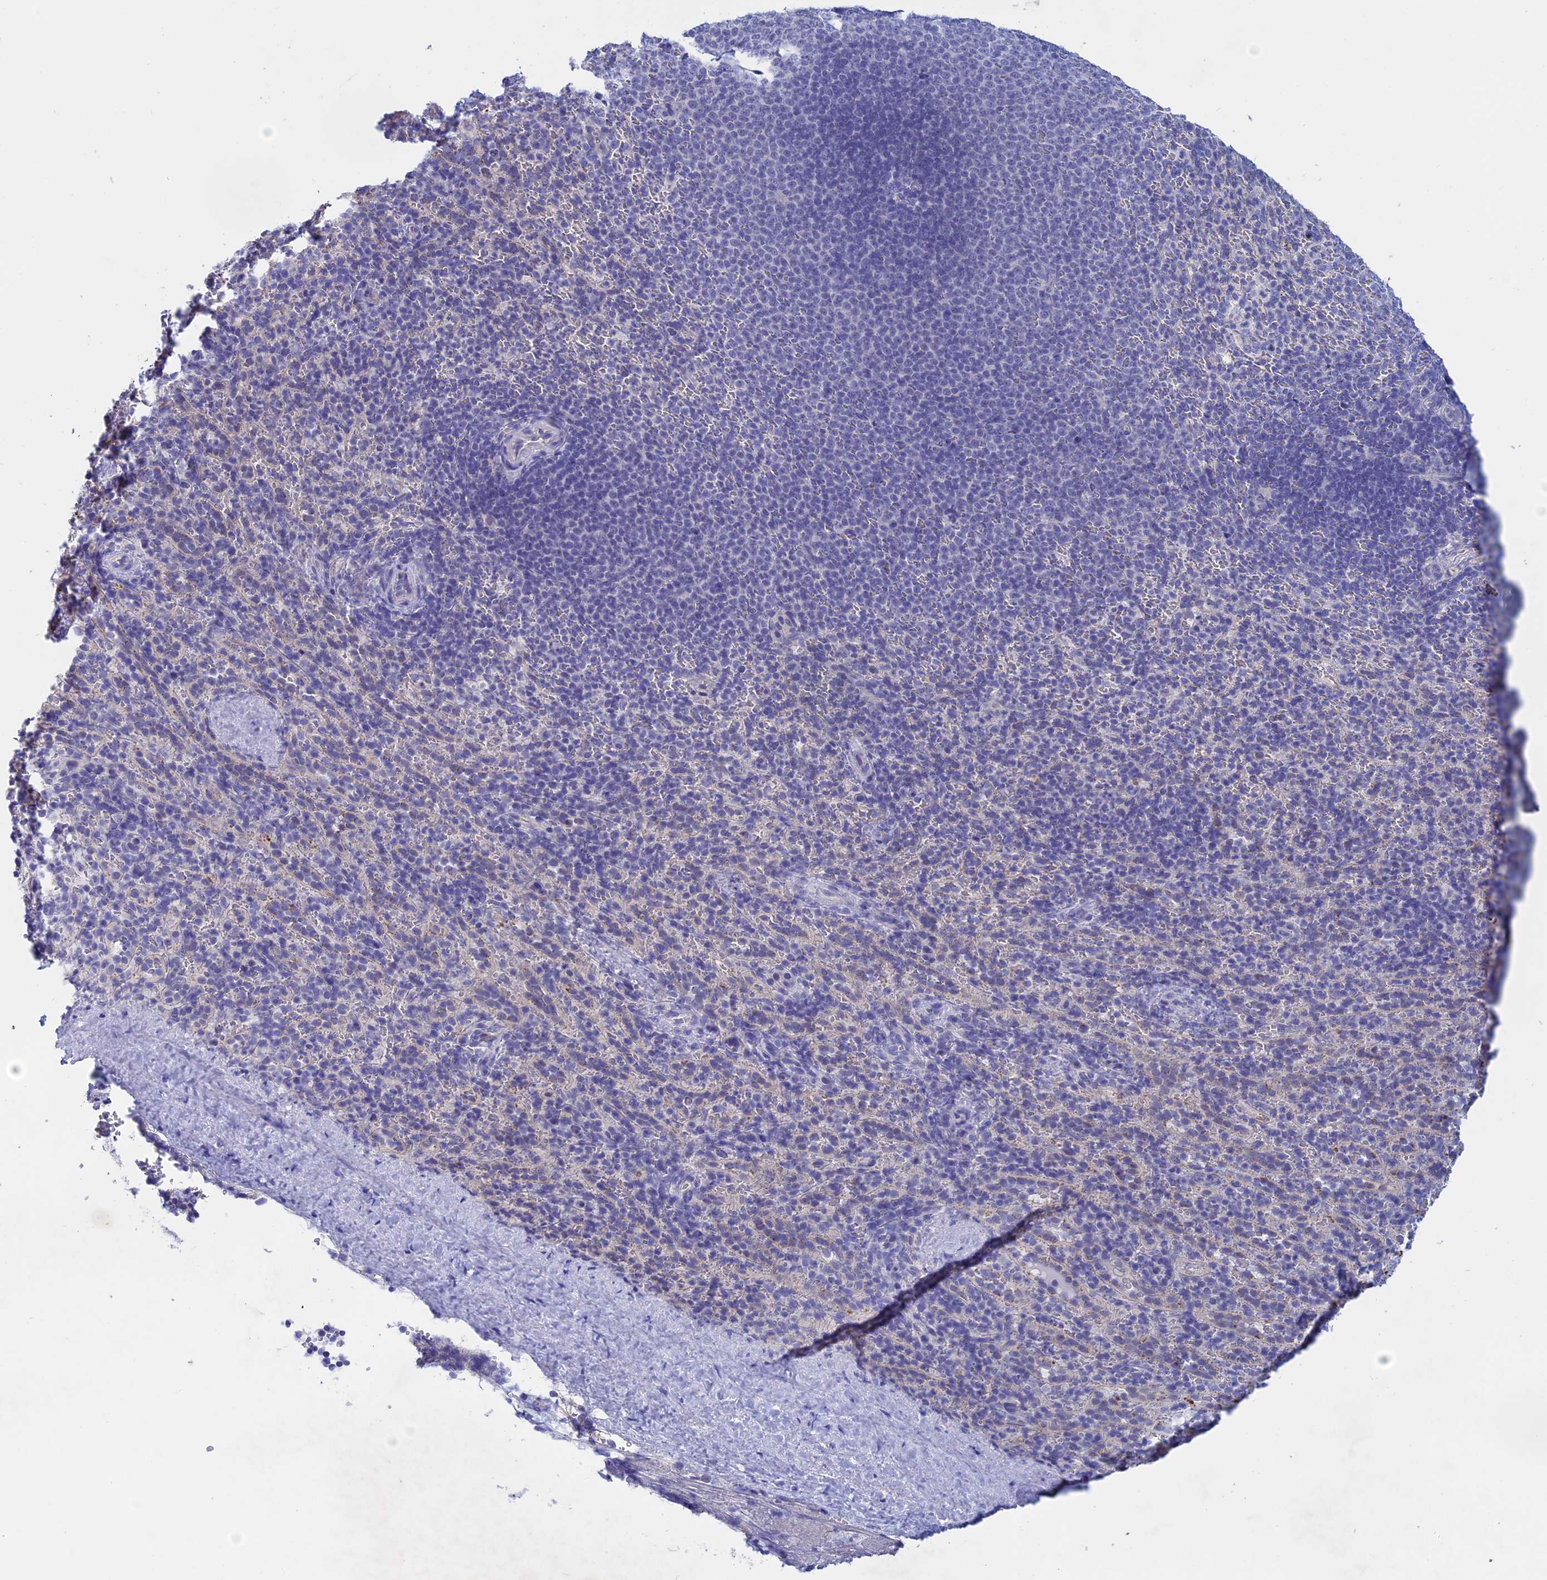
{"staining": {"intensity": "negative", "quantity": "none", "location": "none"}, "tissue": "spleen", "cell_type": "Cells in red pulp", "image_type": "normal", "snomed": [{"axis": "morphology", "description": "Normal tissue, NOS"}, {"axis": "topography", "description": "Spleen"}], "caption": "High power microscopy micrograph of an immunohistochemistry micrograph of unremarkable spleen, revealing no significant positivity in cells in red pulp.", "gene": "BTBD19", "patient": {"sex": "female", "age": 21}}